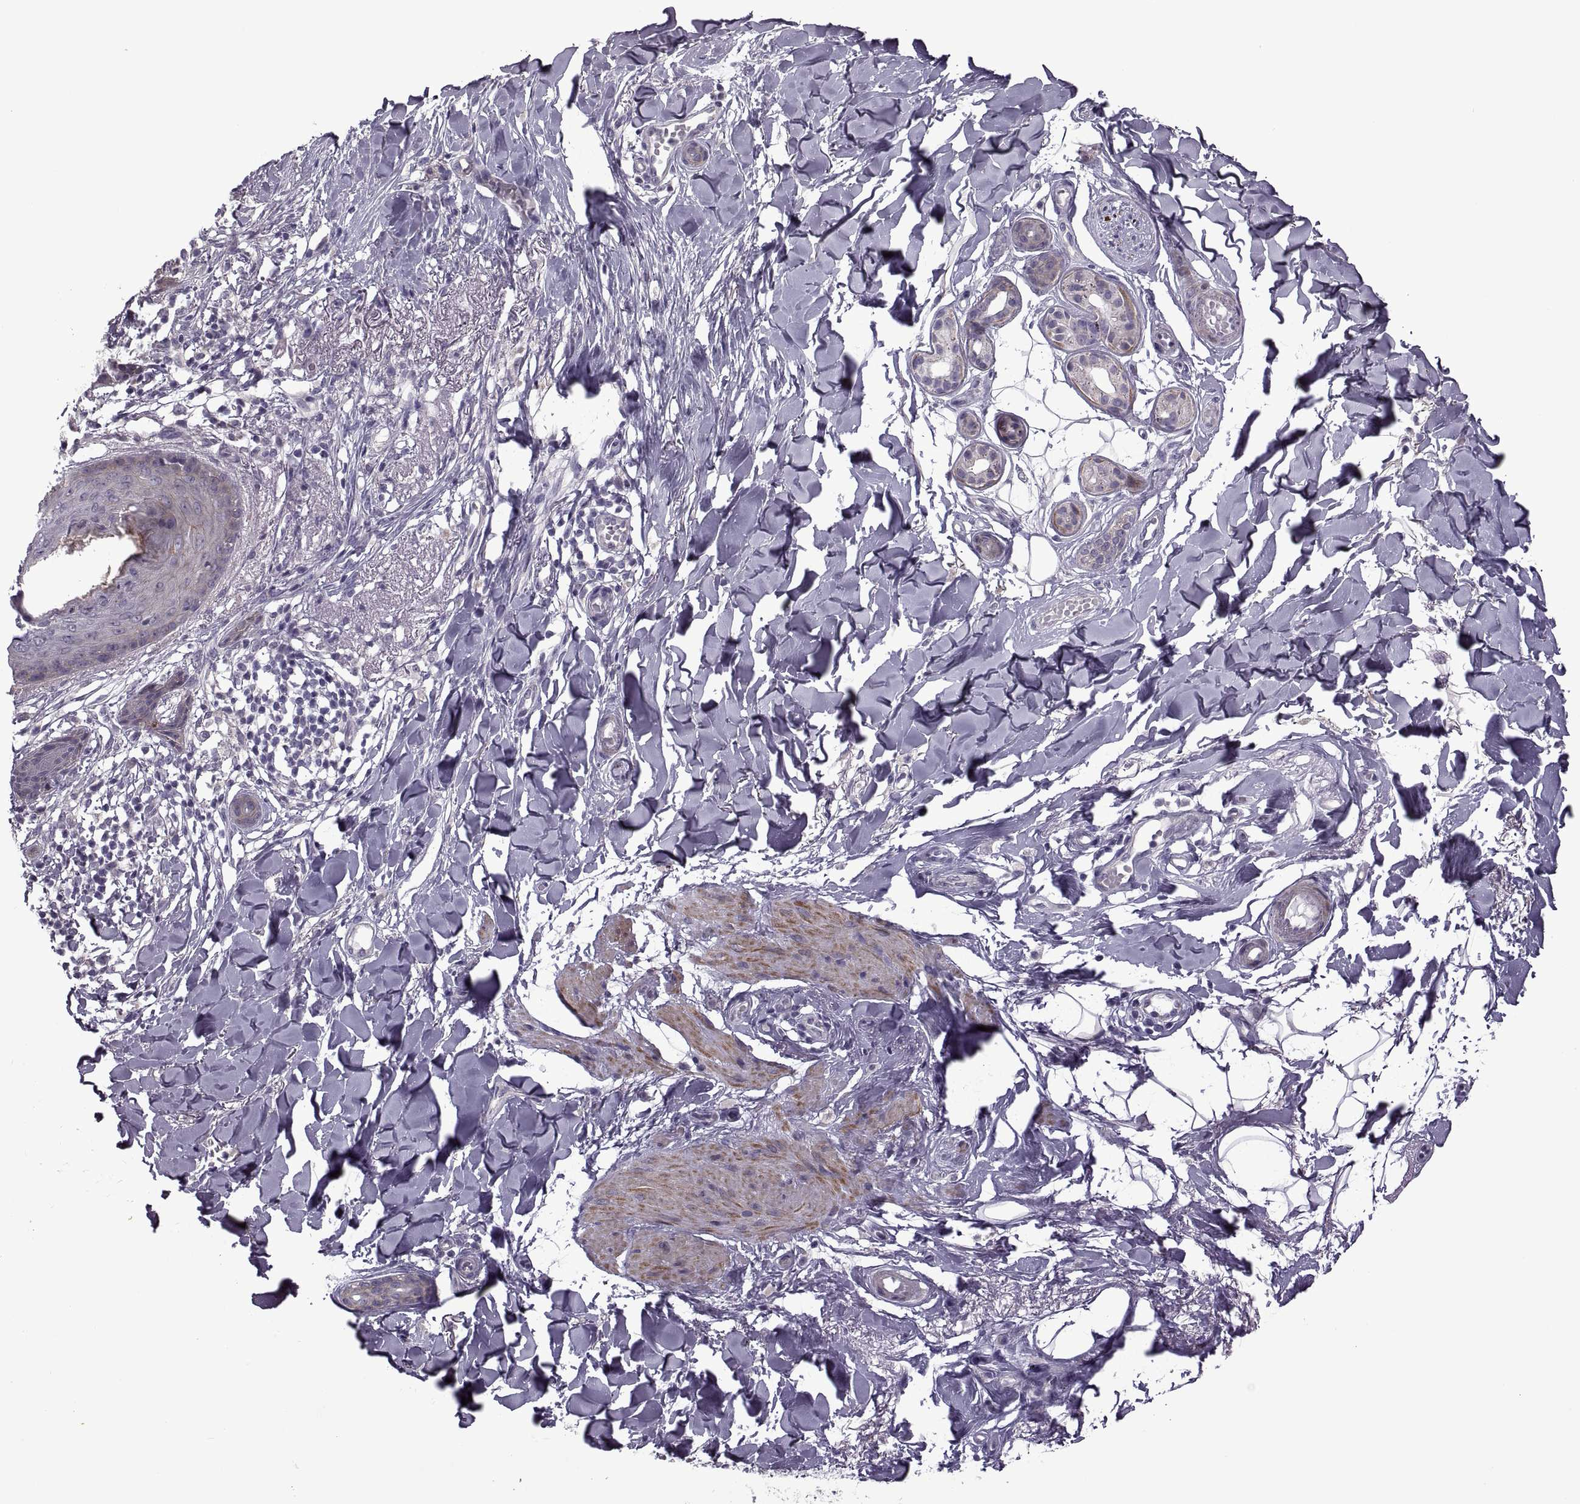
{"staining": {"intensity": "weak", "quantity": "<25%", "location": "cytoplasmic/membranous"}, "tissue": "skin cancer", "cell_type": "Tumor cells", "image_type": "cancer", "snomed": [{"axis": "morphology", "description": "Normal tissue, NOS"}, {"axis": "morphology", "description": "Basal cell carcinoma"}, {"axis": "topography", "description": "Skin"}], "caption": "High power microscopy photomicrograph of an IHC micrograph of skin cancer (basal cell carcinoma), revealing no significant staining in tumor cells. (Brightfield microscopy of DAB immunohistochemistry (IHC) at high magnification).", "gene": "RIPK4", "patient": {"sex": "male", "age": 84}}